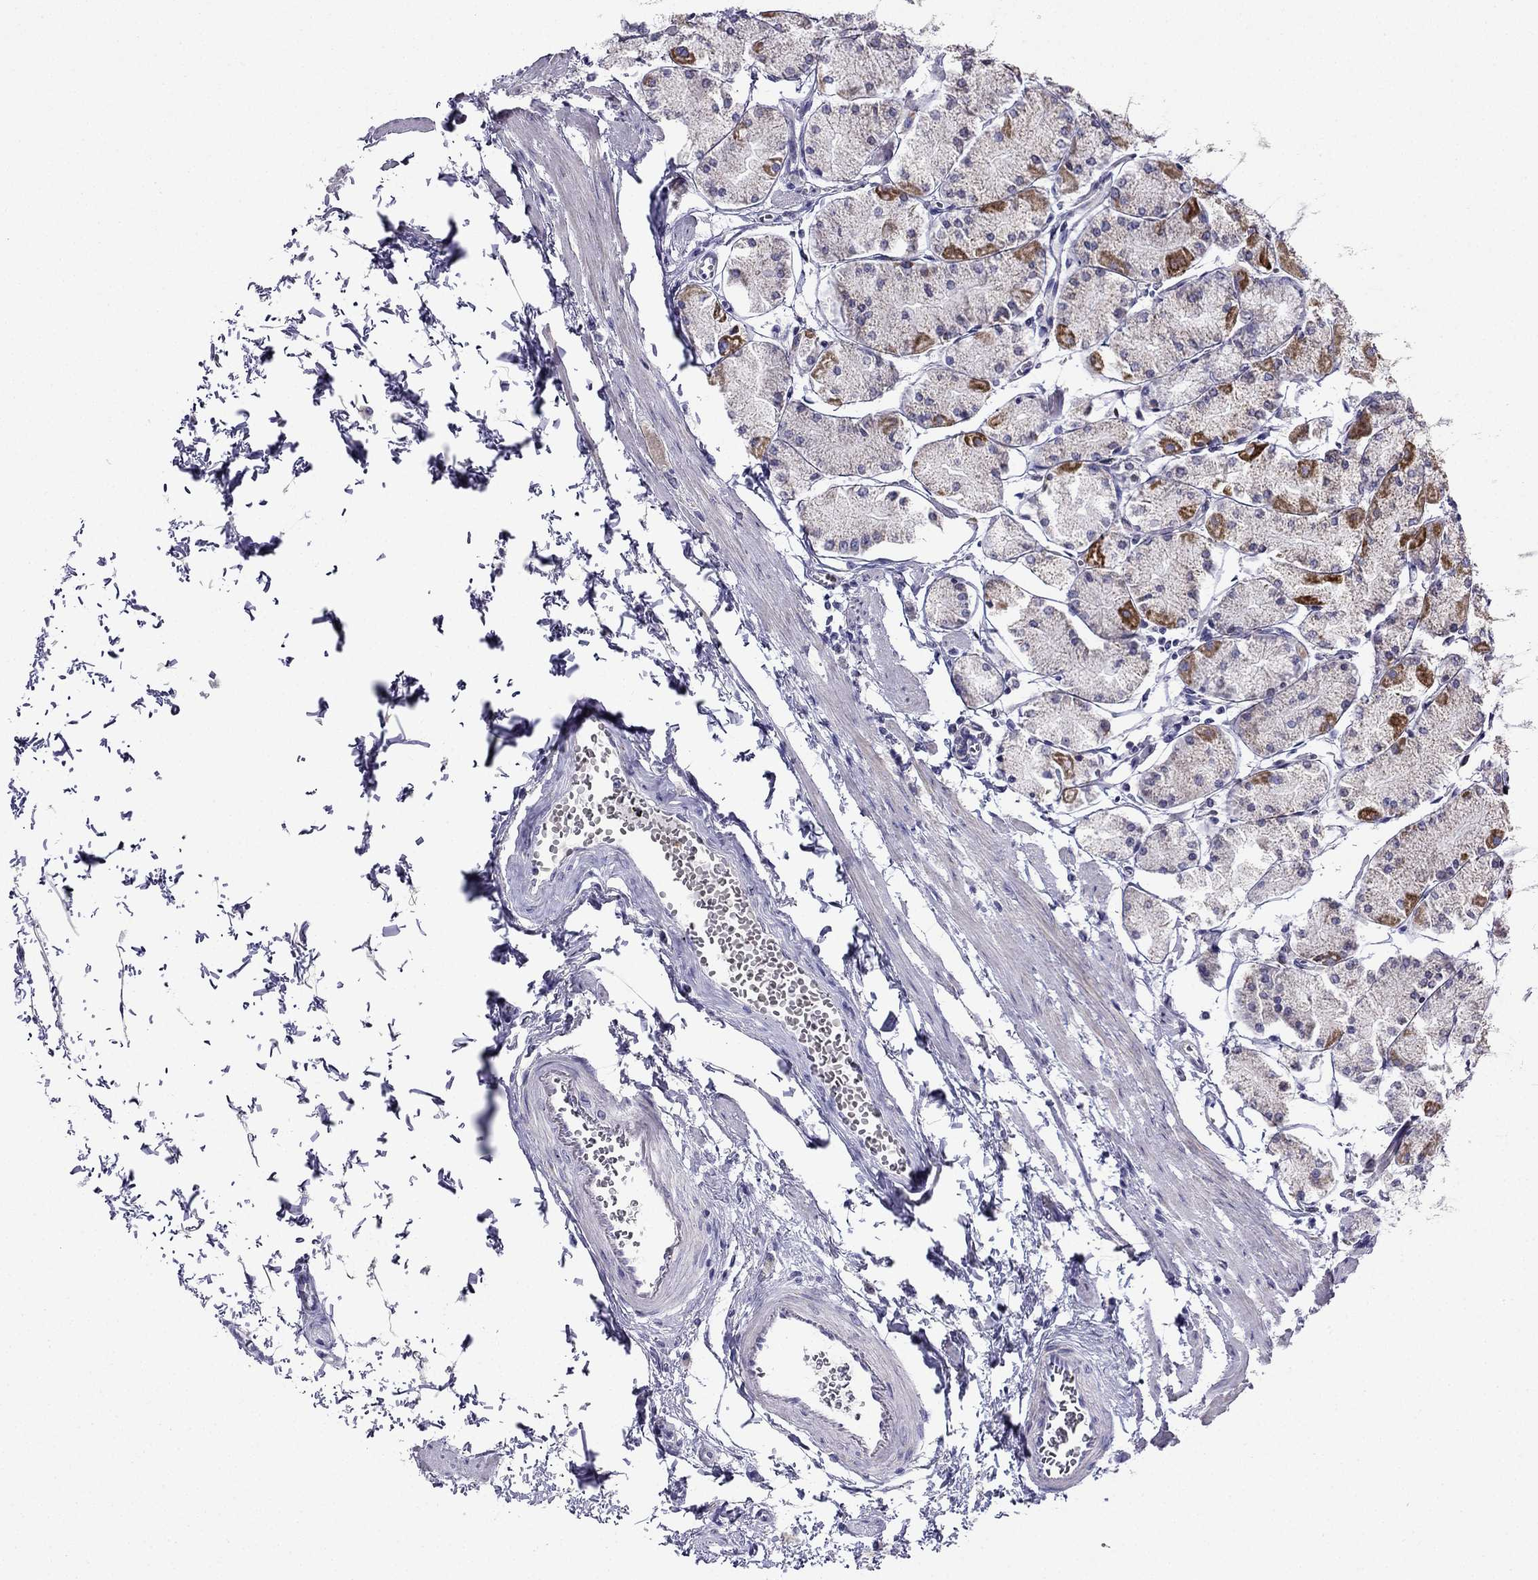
{"staining": {"intensity": "moderate", "quantity": "<25%", "location": "cytoplasmic/membranous"}, "tissue": "stomach", "cell_type": "Glandular cells", "image_type": "normal", "snomed": [{"axis": "morphology", "description": "Normal tissue, NOS"}, {"axis": "topography", "description": "Stomach, upper"}], "caption": "An immunohistochemistry (IHC) micrograph of benign tissue is shown. Protein staining in brown shows moderate cytoplasmic/membranous positivity in stomach within glandular cells.", "gene": "KIF5A", "patient": {"sex": "male", "age": 60}}